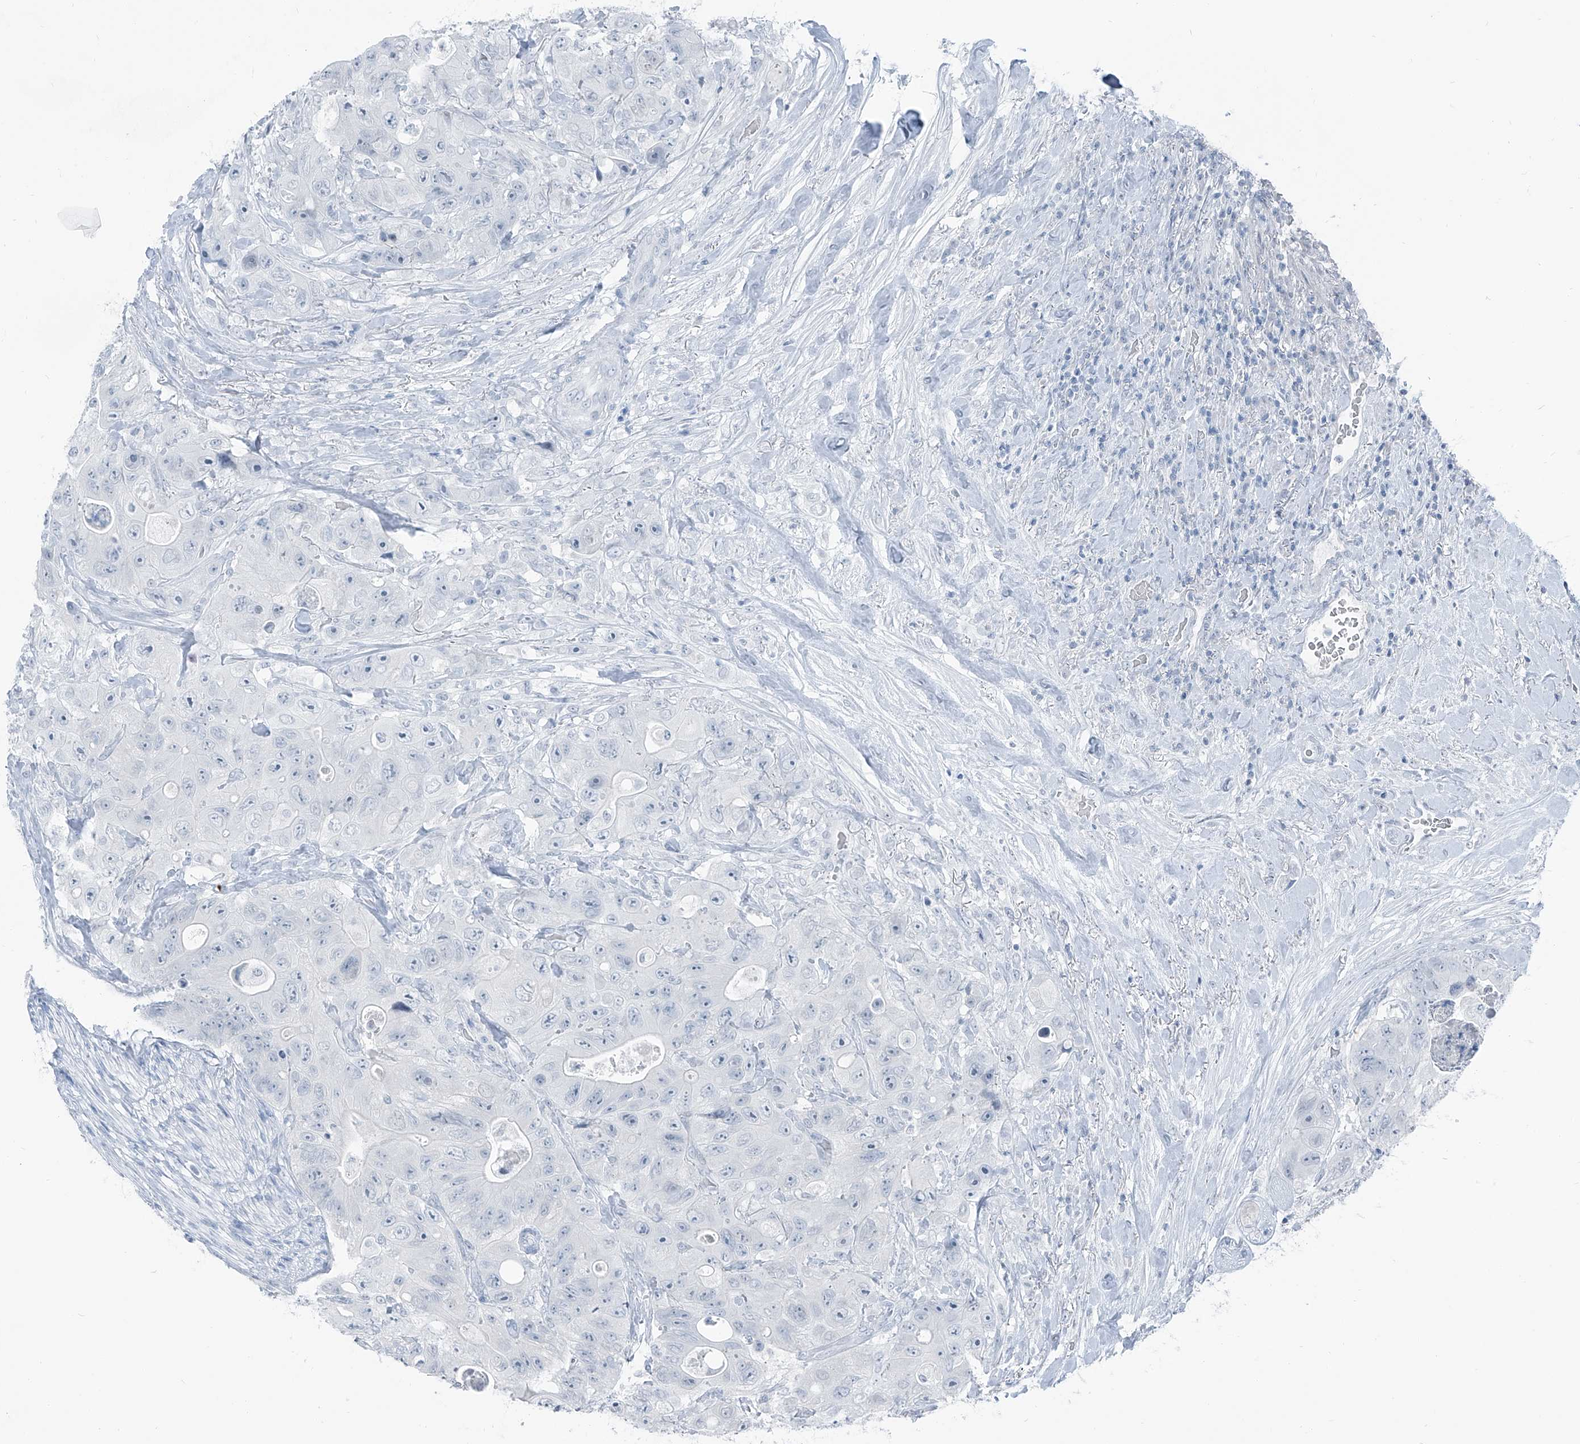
{"staining": {"intensity": "negative", "quantity": "none", "location": "none"}, "tissue": "colorectal cancer", "cell_type": "Tumor cells", "image_type": "cancer", "snomed": [{"axis": "morphology", "description": "Adenocarcinoma, NOS"}, {"axis": "topography", "description": "Colon"}], "caption": "IHC of human colorectal cancer (adenocarcinoma) displays no staining in tumor cells.", "gene": "RGN", "patient": {"sex": "female", "age": 46}}